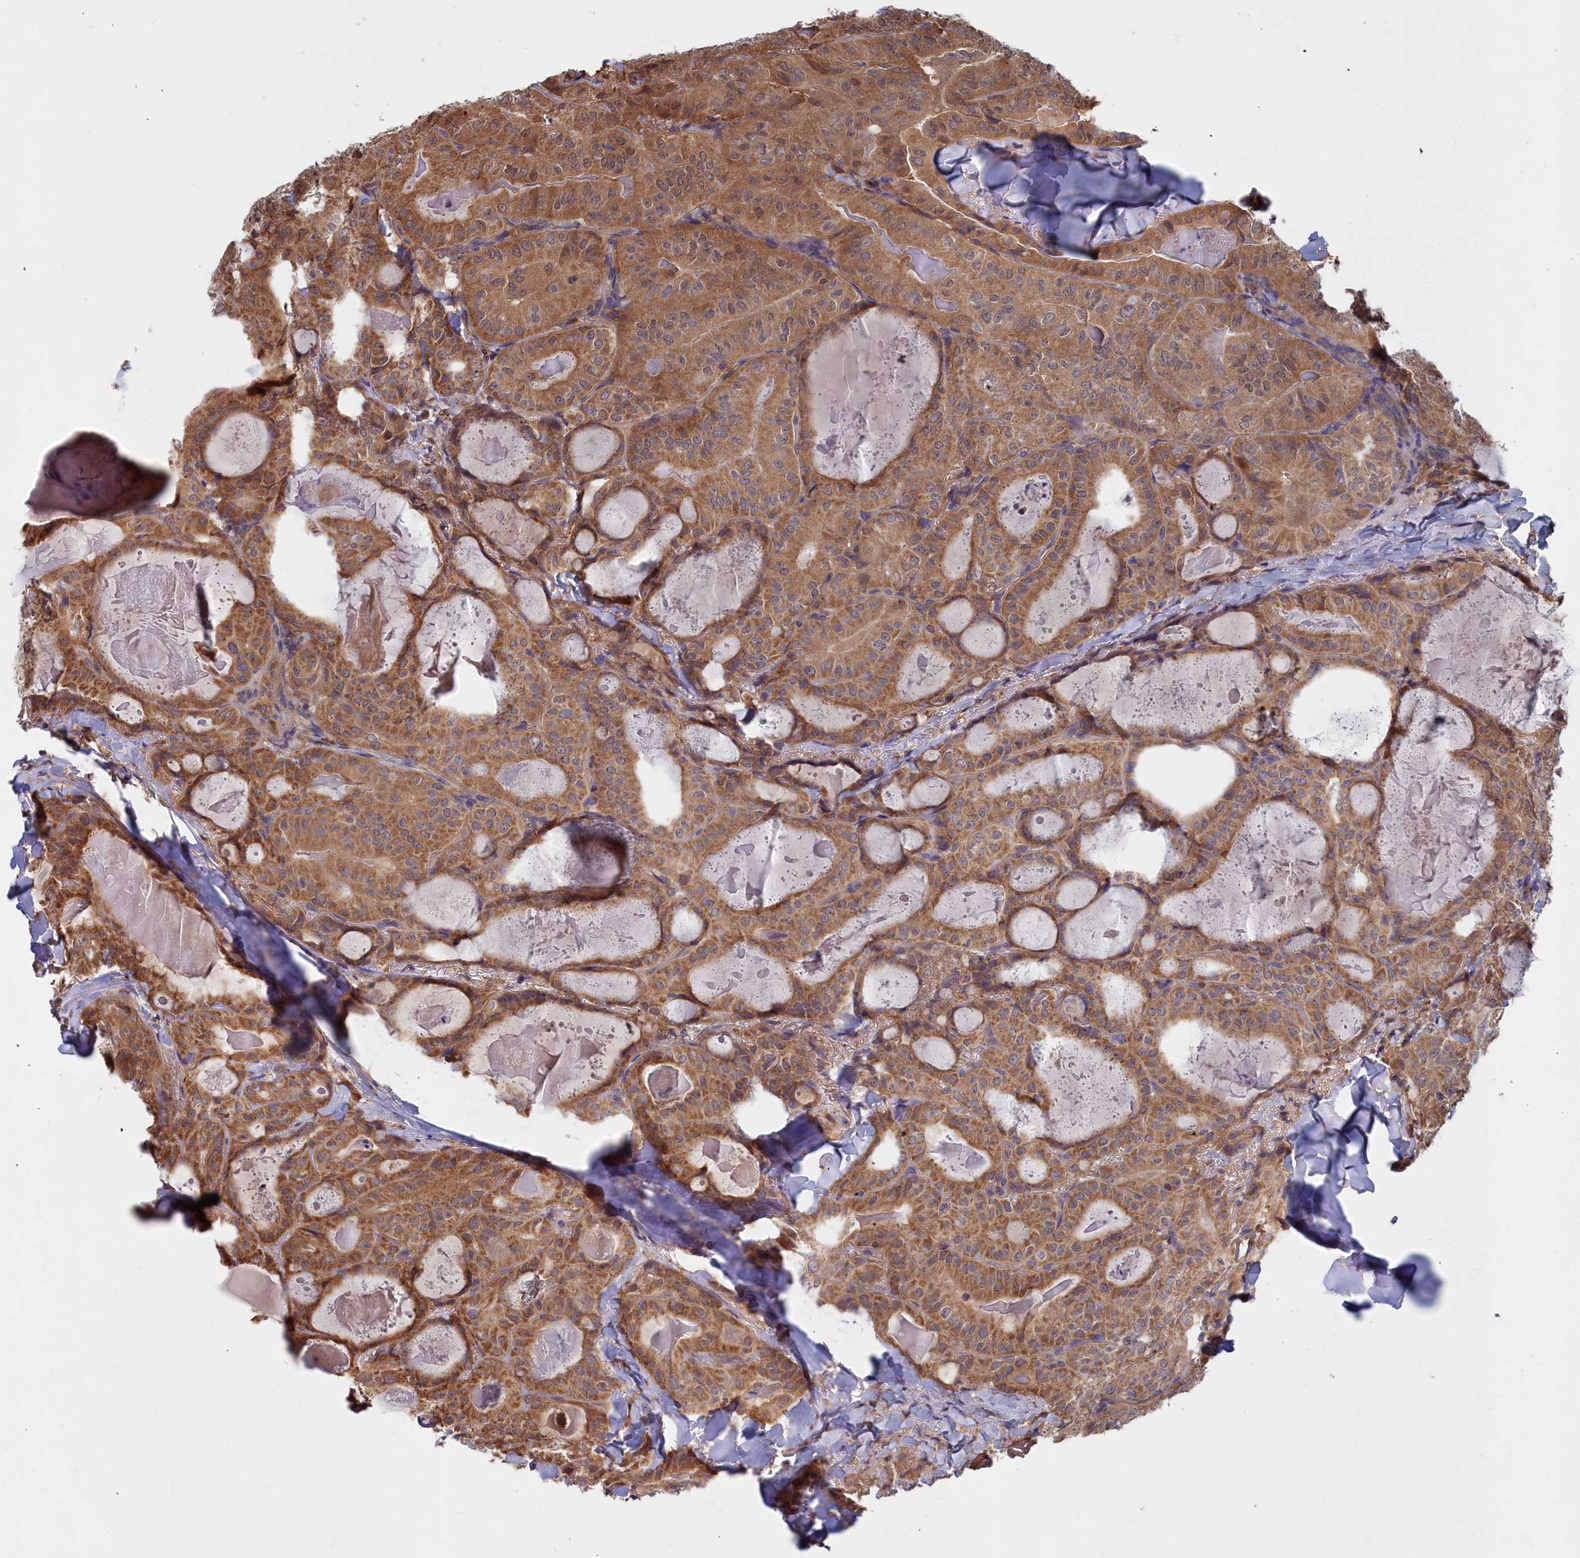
{"staining": {"intensity": "moderate", "quantity": ">75%", "location": "cytoplasmic/membranous"}, "tissue": "thyroid cancer", "cell_type": "Tumor cells", "image_type": "cancer", "snomed": [{"axis": "morphology", "description": "Papillary adenocarcinoma, NOS"}, {"axis": "topography", "description": "Thyroid gland"}], "caption": "A micrograph showing moderate cytoplasmic/membranous expression in about >75% of tumor cells in thyroid cancer, as visualized by brown immunohistochemical staining.", "gene": "GFRA2", "patient": {"sex": "female", "age": 68}}